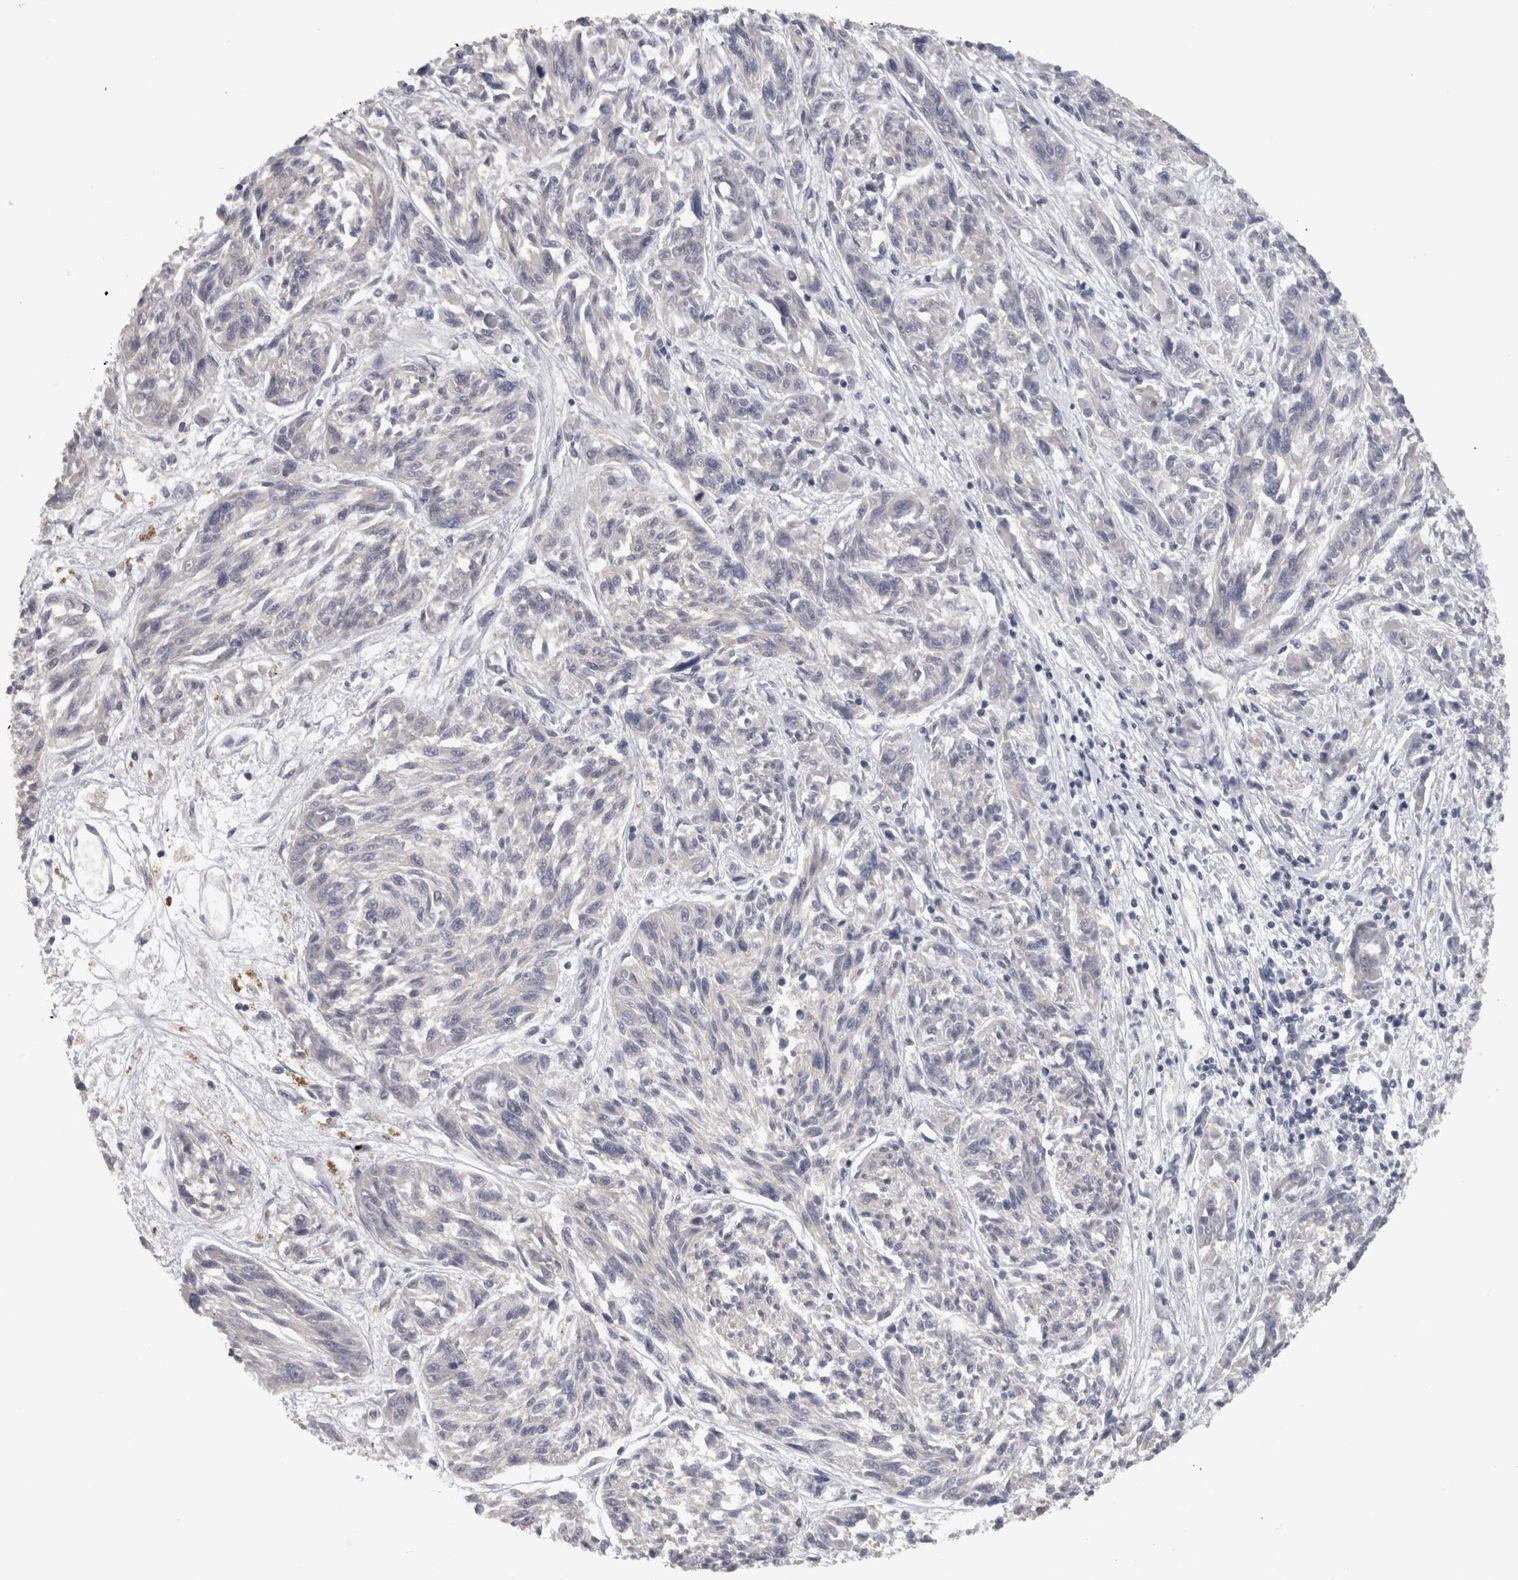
{"staining": {"intensity": "negative", "quantity": "none", "location": "none"}, "tissue": "melanoma", "cell_type": "Tumor cells", "image_type": "cancer", "snomed": [{"axis": "morphology", "description": "Malignant melanoma, NOS"}, {"axis": "topography", "description": "Skin"}], "caption": "IHC photomicrograph of human malignant melanoma stained for a protein (brown), which demonstrates no positivity in tumor cells.", "gene": "RMDN1", "patient": {"sex": "male", "age": 53}}